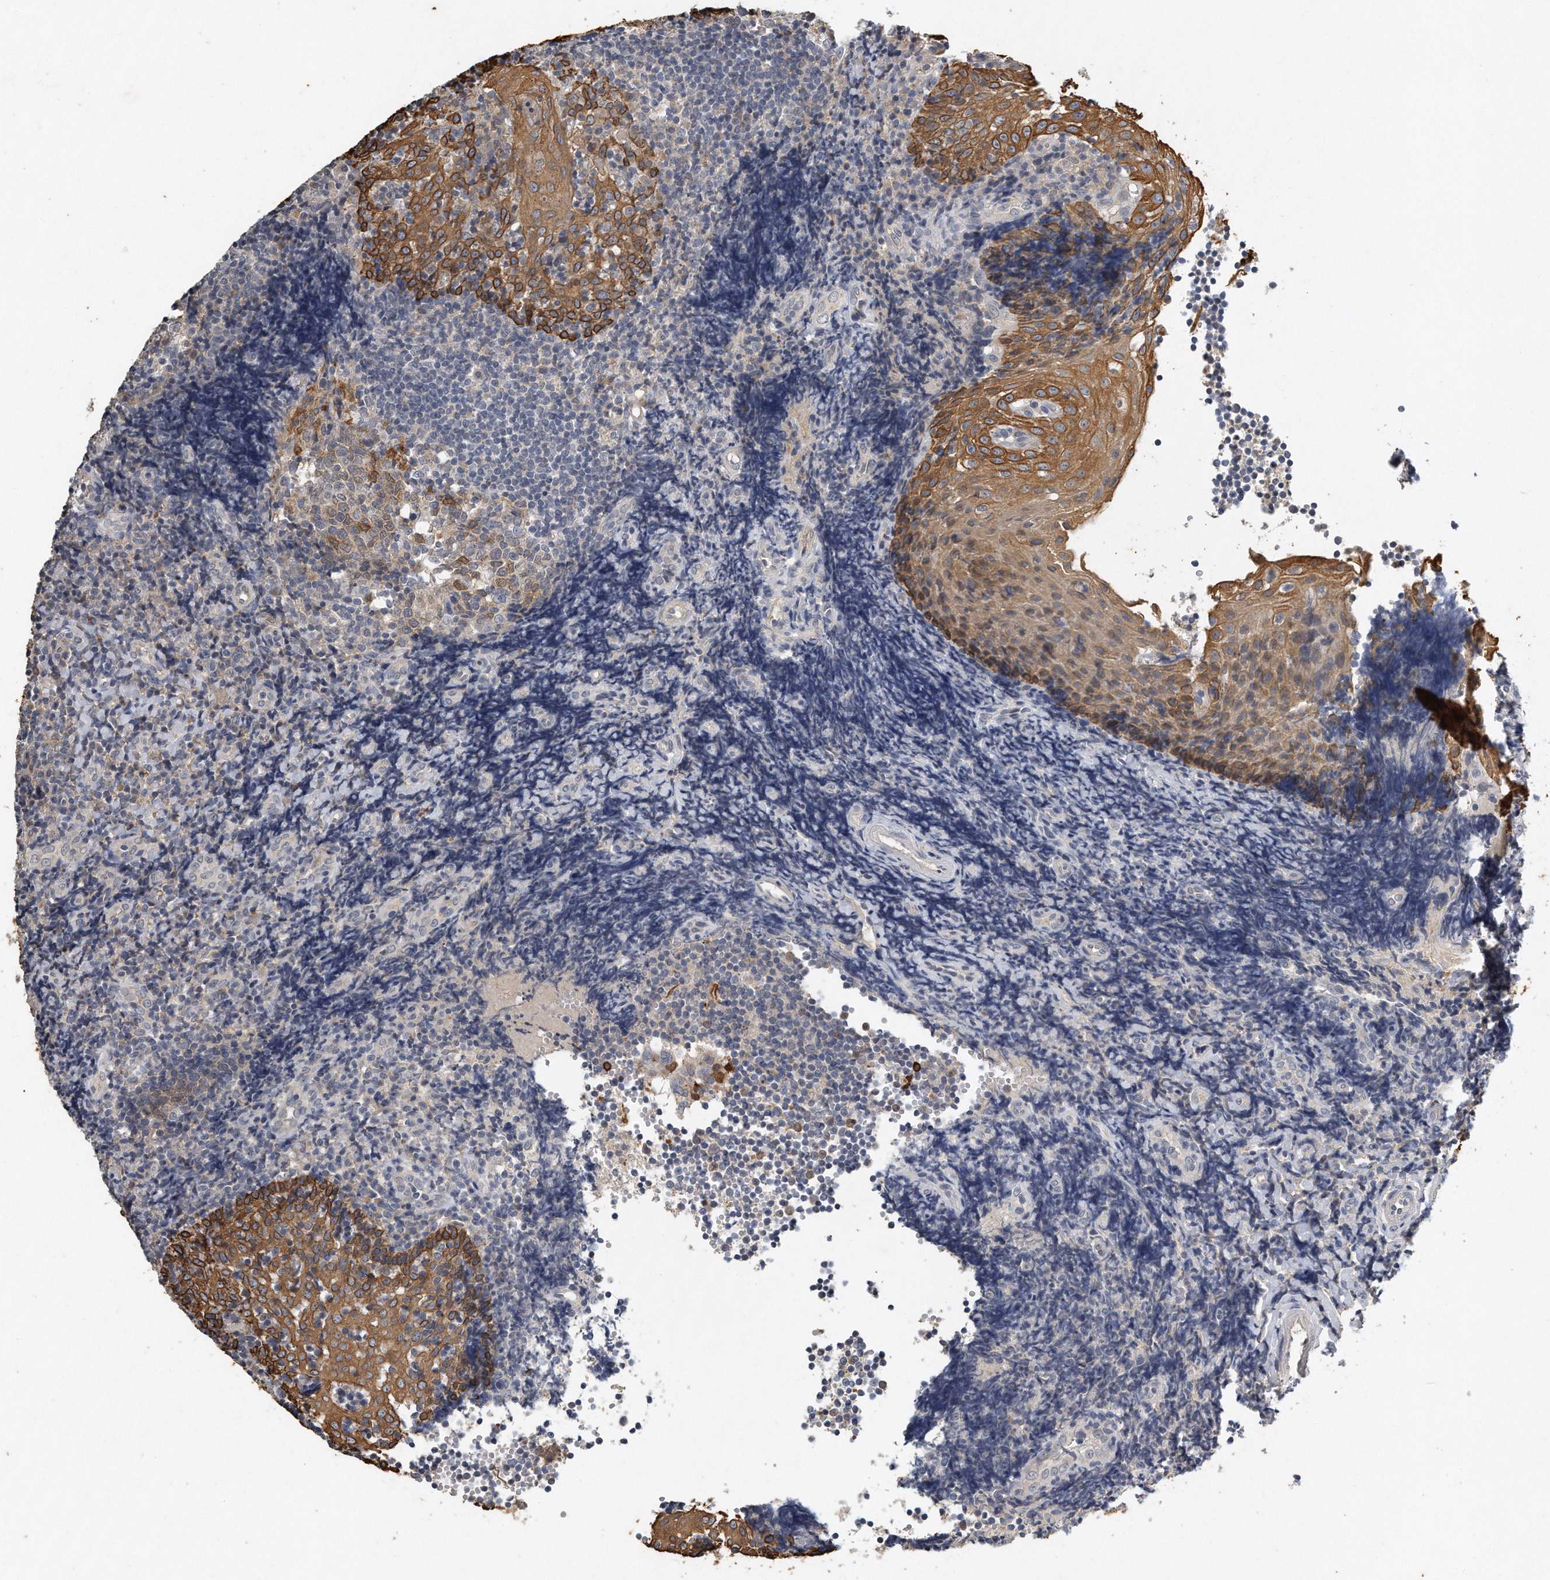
{"staining": {"intensity": "moderate", "quantity": "<25%", "location": "cytoplasmic/membranous"}, "tissue": "tonsil", "cell_type": "Germinal center cells", "image_type": "normal", "snomed": [{"axis": "morphology", "description": "Normal tissue, NOS"}, {"axis": "topography", "description": "Tonsil"}], "caption": "A micrograph showing moderate cytoplasmic/membranous positivity in about <25% of germinal center cells in normal tonsil, as visualized by brown immunohistochemical staining.", "gene": "CAMK1", "patient": {"sex": "female", "age": 40}}